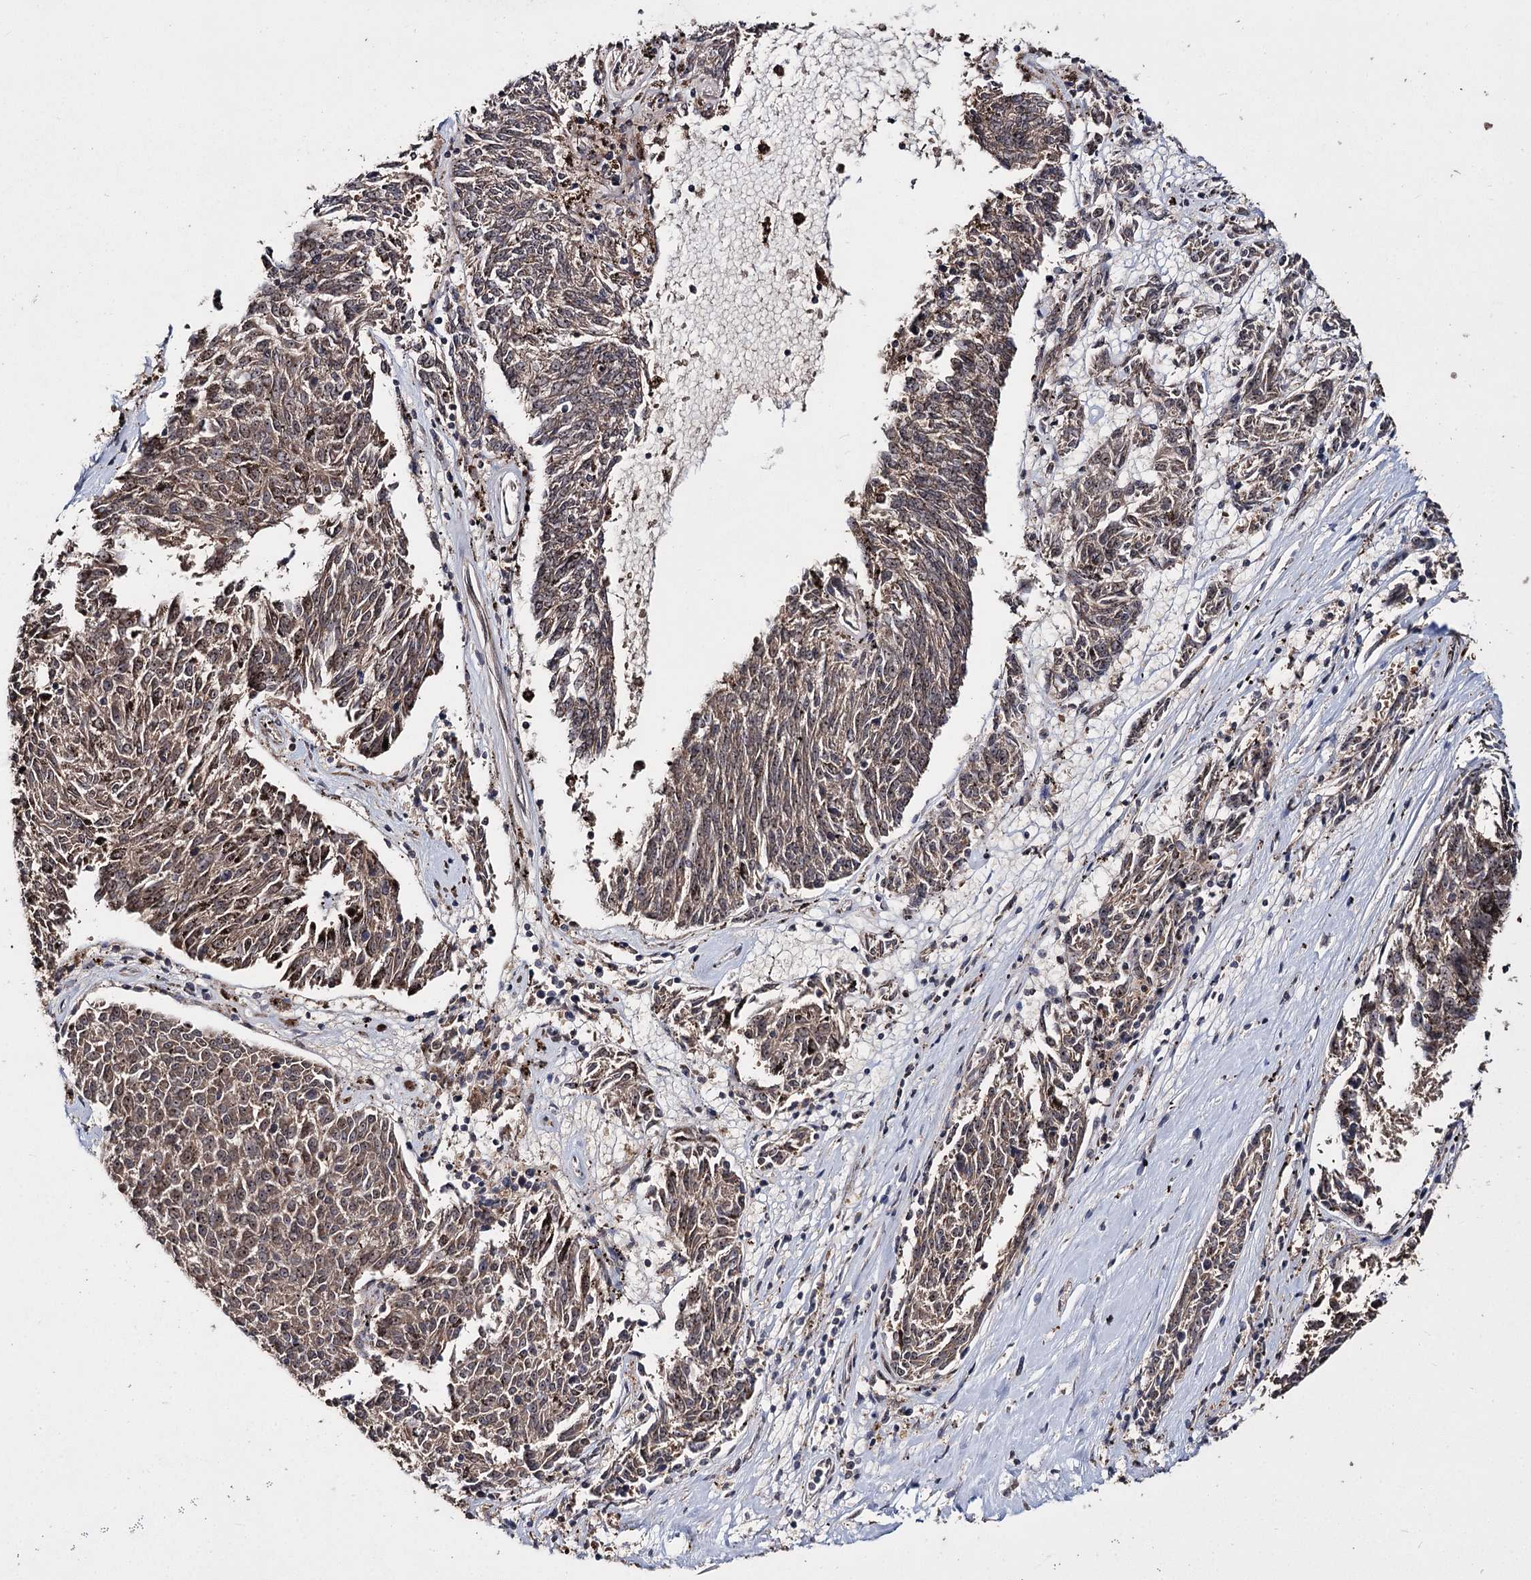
{"staining": {"intensity": "moderate", "quantity": ">75%", "location": "cytoplasmic/membranous,nuclear"}, "tissue": "melanoma", "cell_type": "Tumor cells", "image_type": "cancer", "snomed": [{"axis": "morphology", "description": "Malignant melanoma, NOS"}, {"axis": "topography", "description": "Skin"}], "caption": "Brown immunohistochemical staining in malignant melanoma shows moderate cytoplasmic/membranous and nuclear expression in approximately >75% of tumor cells.", "gene": "MKNK2", "patient": {"sex": "female", "age": 72}}